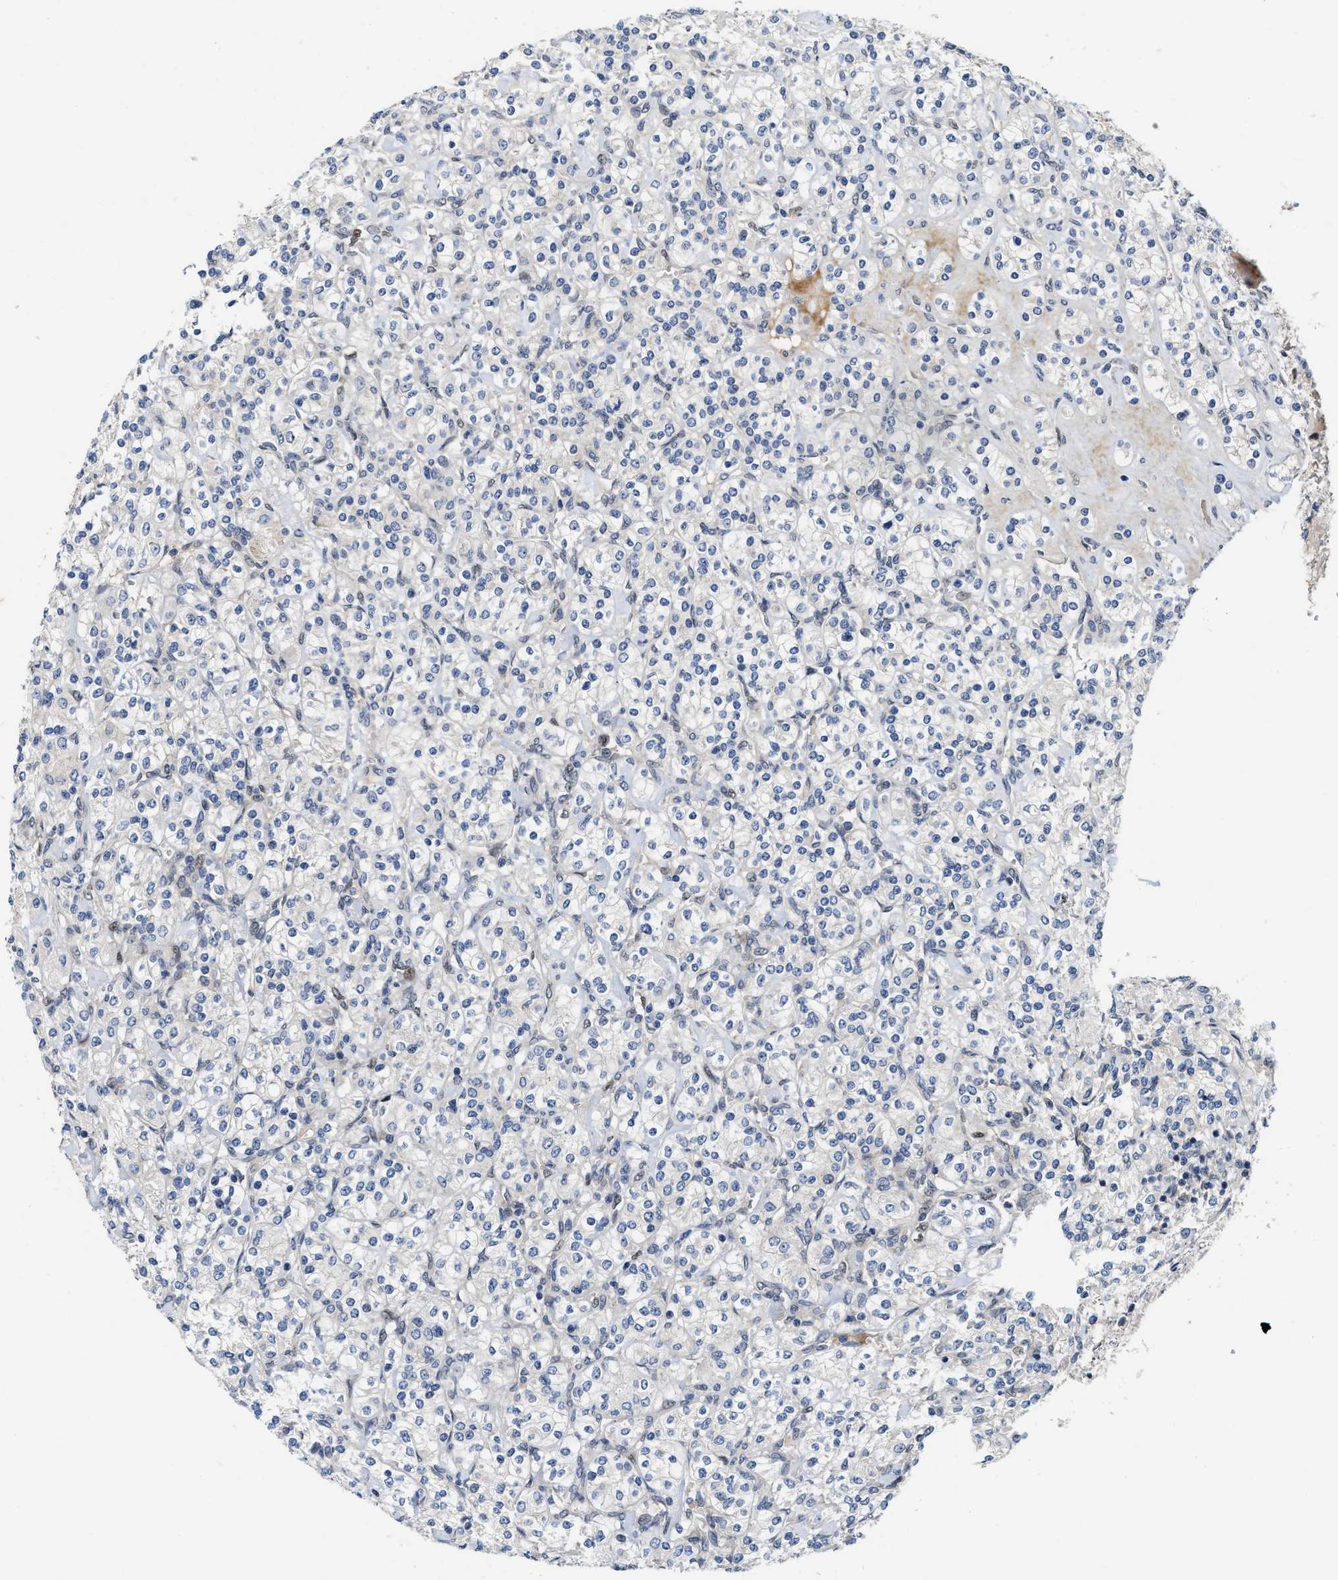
{"staining": {"intensity": "negative", "quantity": "none", "location": "none"}, "tissue": "renal cancer", "cell_type": "Tumor cells", "image_type": "cancer", "snomed": [{"axis": "morphology", "description": "Adenocarcinoma, NOS"}, {"axis": "topography", "description": "Kidney"}], "caption": "Image shows no significant protein expression in tumor cells of renal cancer.", "gene": "TCF4", "patient": {"sex": "male", "age": 77}}